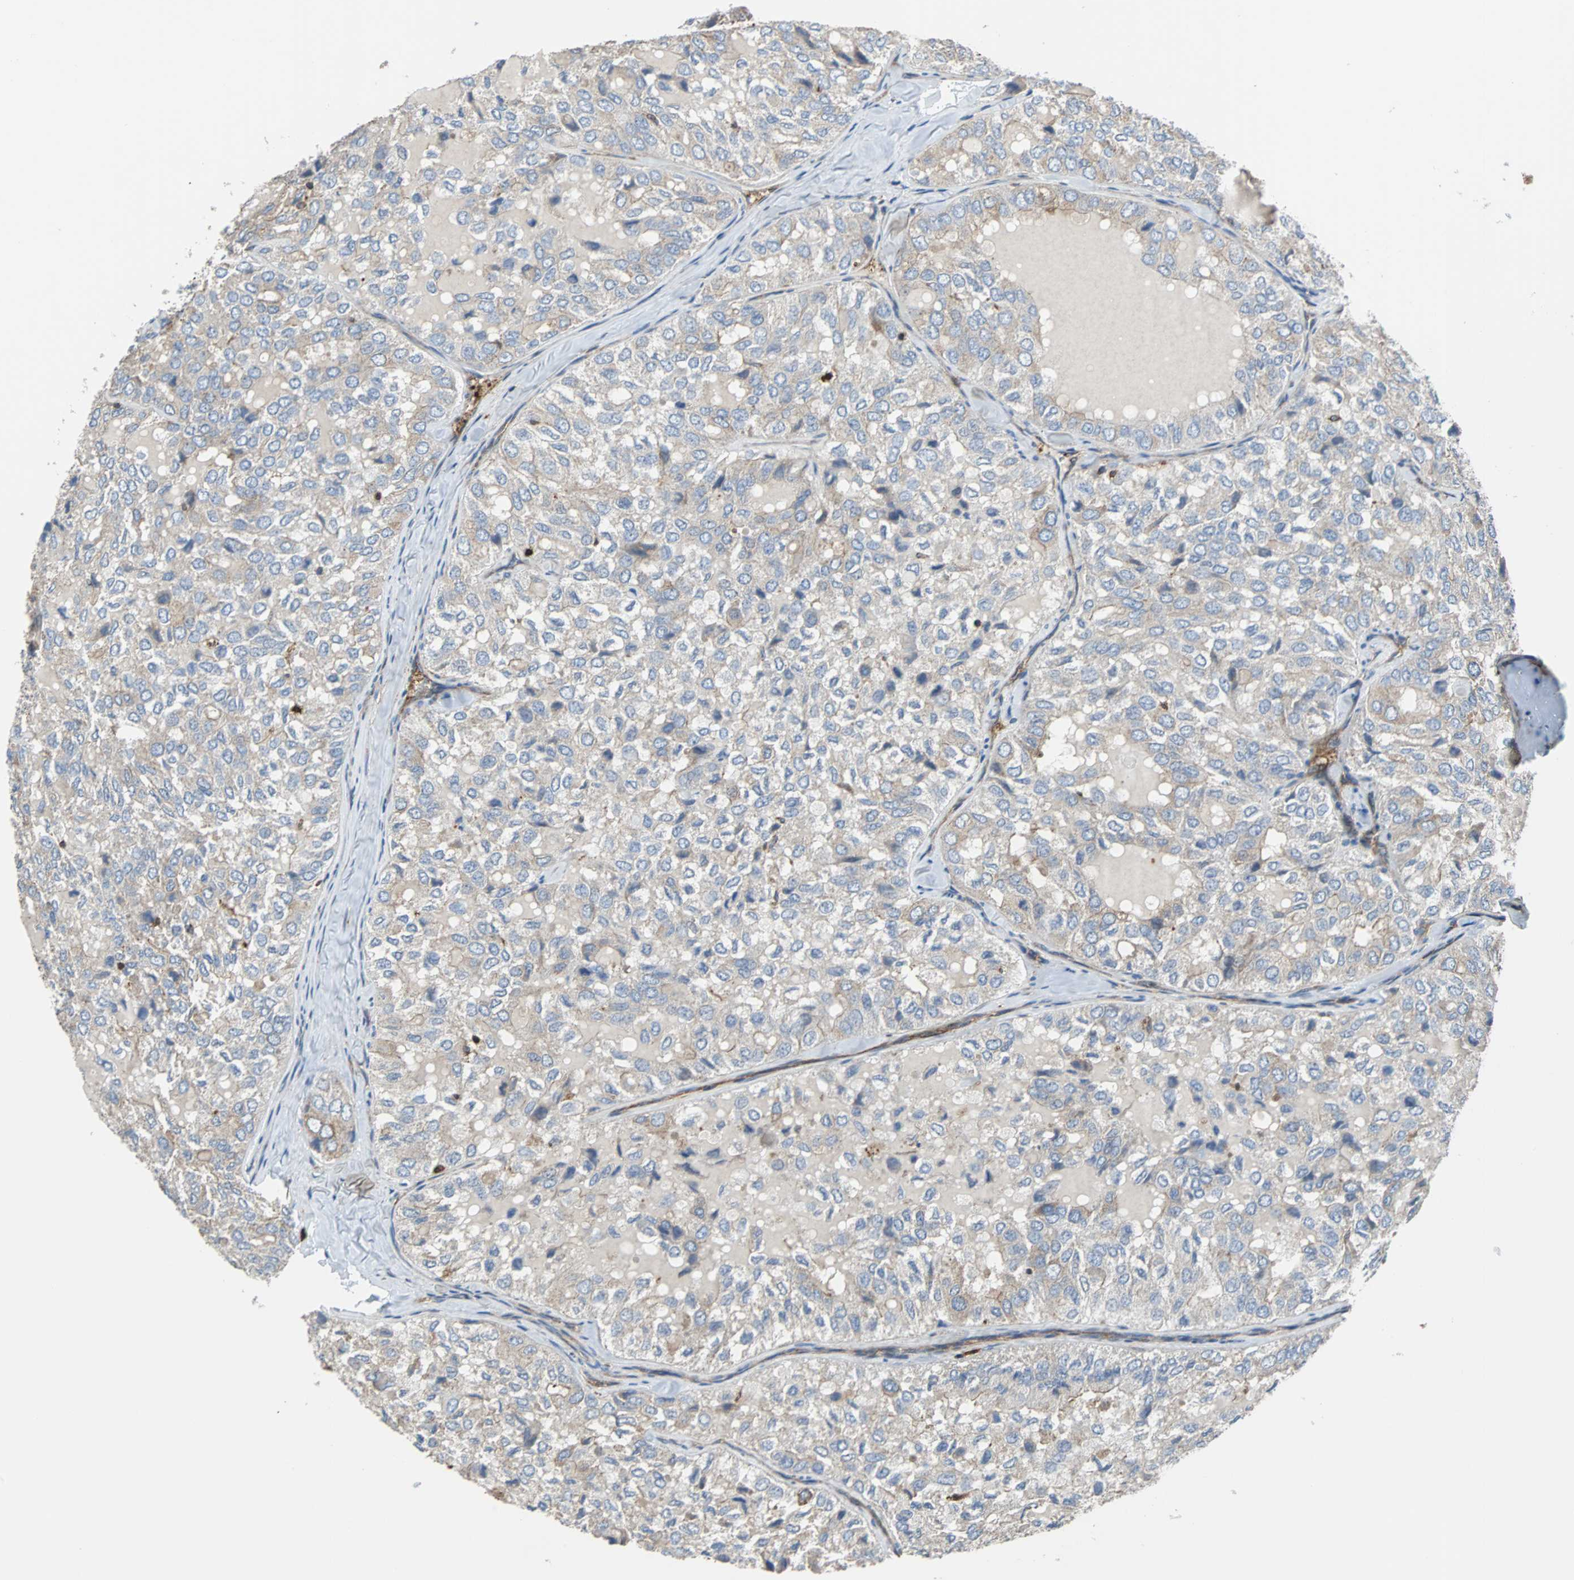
{"staining": {"intensity": "moderate", "quantity": ">75%", "location": "cytoplasmic/membranous"}, "tissue": "thyroid cancer", "cell_type": "Tumor cells", "image_type": "cancer", "snomed": [{"axis": "morphology", "description": "Follicular adenoma carcinoma, NOS"}, {"axis": "topography", "description": "Thyroid gland"}], "caption": "This is an image of IHC staining of thyroid cancer, which shows moderate expression in the cytoplasmic/membranous of tumor cells.", "gene": "PLCG2", "patient": {"sex": "male", "age": 75}}